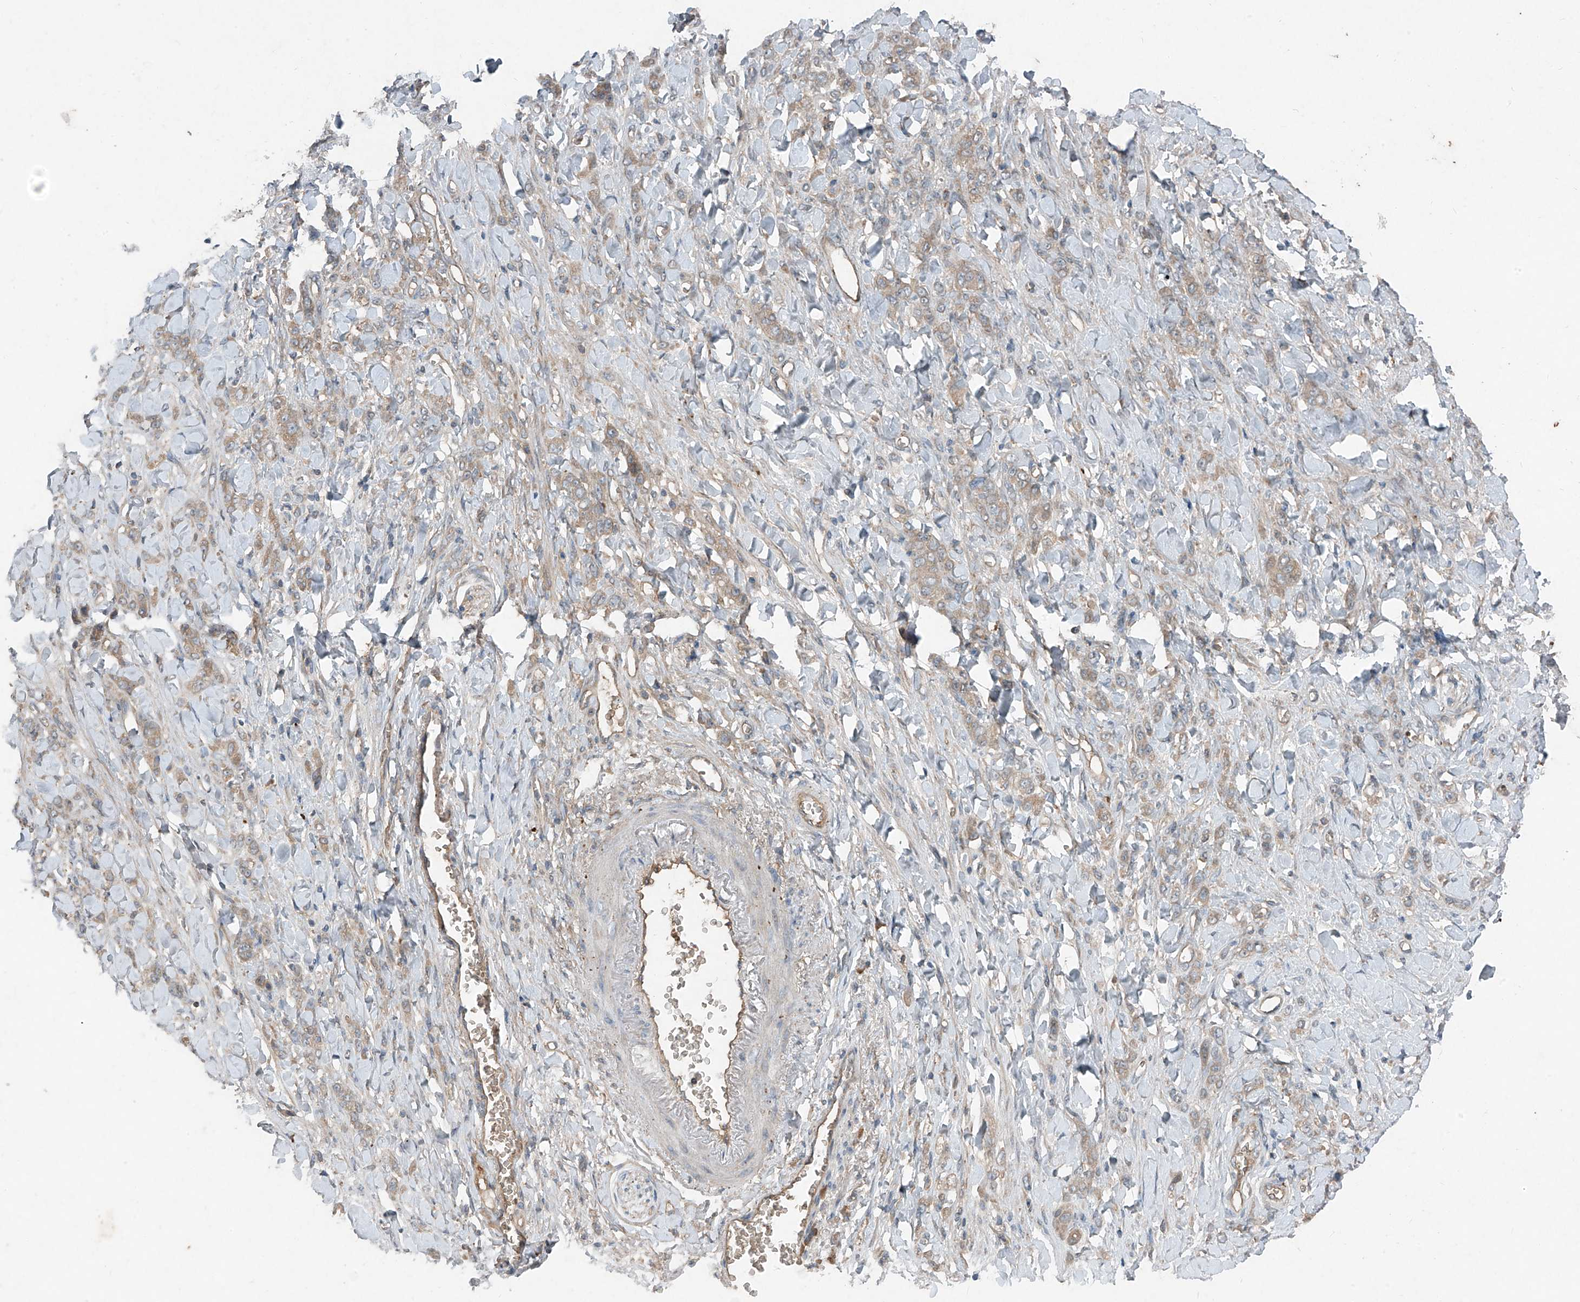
{"staining": {"intensity": "weak", "quantity": "25%-75%", "location": "cytoplasmic/membranous"}, "tissue": "stomach cancer", "cell_type": "Tumor cells", "image_type": "cancer", "snomed": [{"axis": "morphology", "description": "Normal tissue, NOS"}, {"axis": "morphology", "description": "Adenocarcinoma, NOS"}, {"axis": "topography", "description": "Stomach"}], "caption": "IHC (DAB (3,3'-diaminobenzidine)) staining of stomach adenocarcinoma reveals weak cytoplasmic/membranous protein staining in about 25%-75% of tumor cells. (Brightfield microscopy of DAB IHC at high magnification).", "gene": "FOXRED2", "patient": {"sex": "male", "age": 82}}